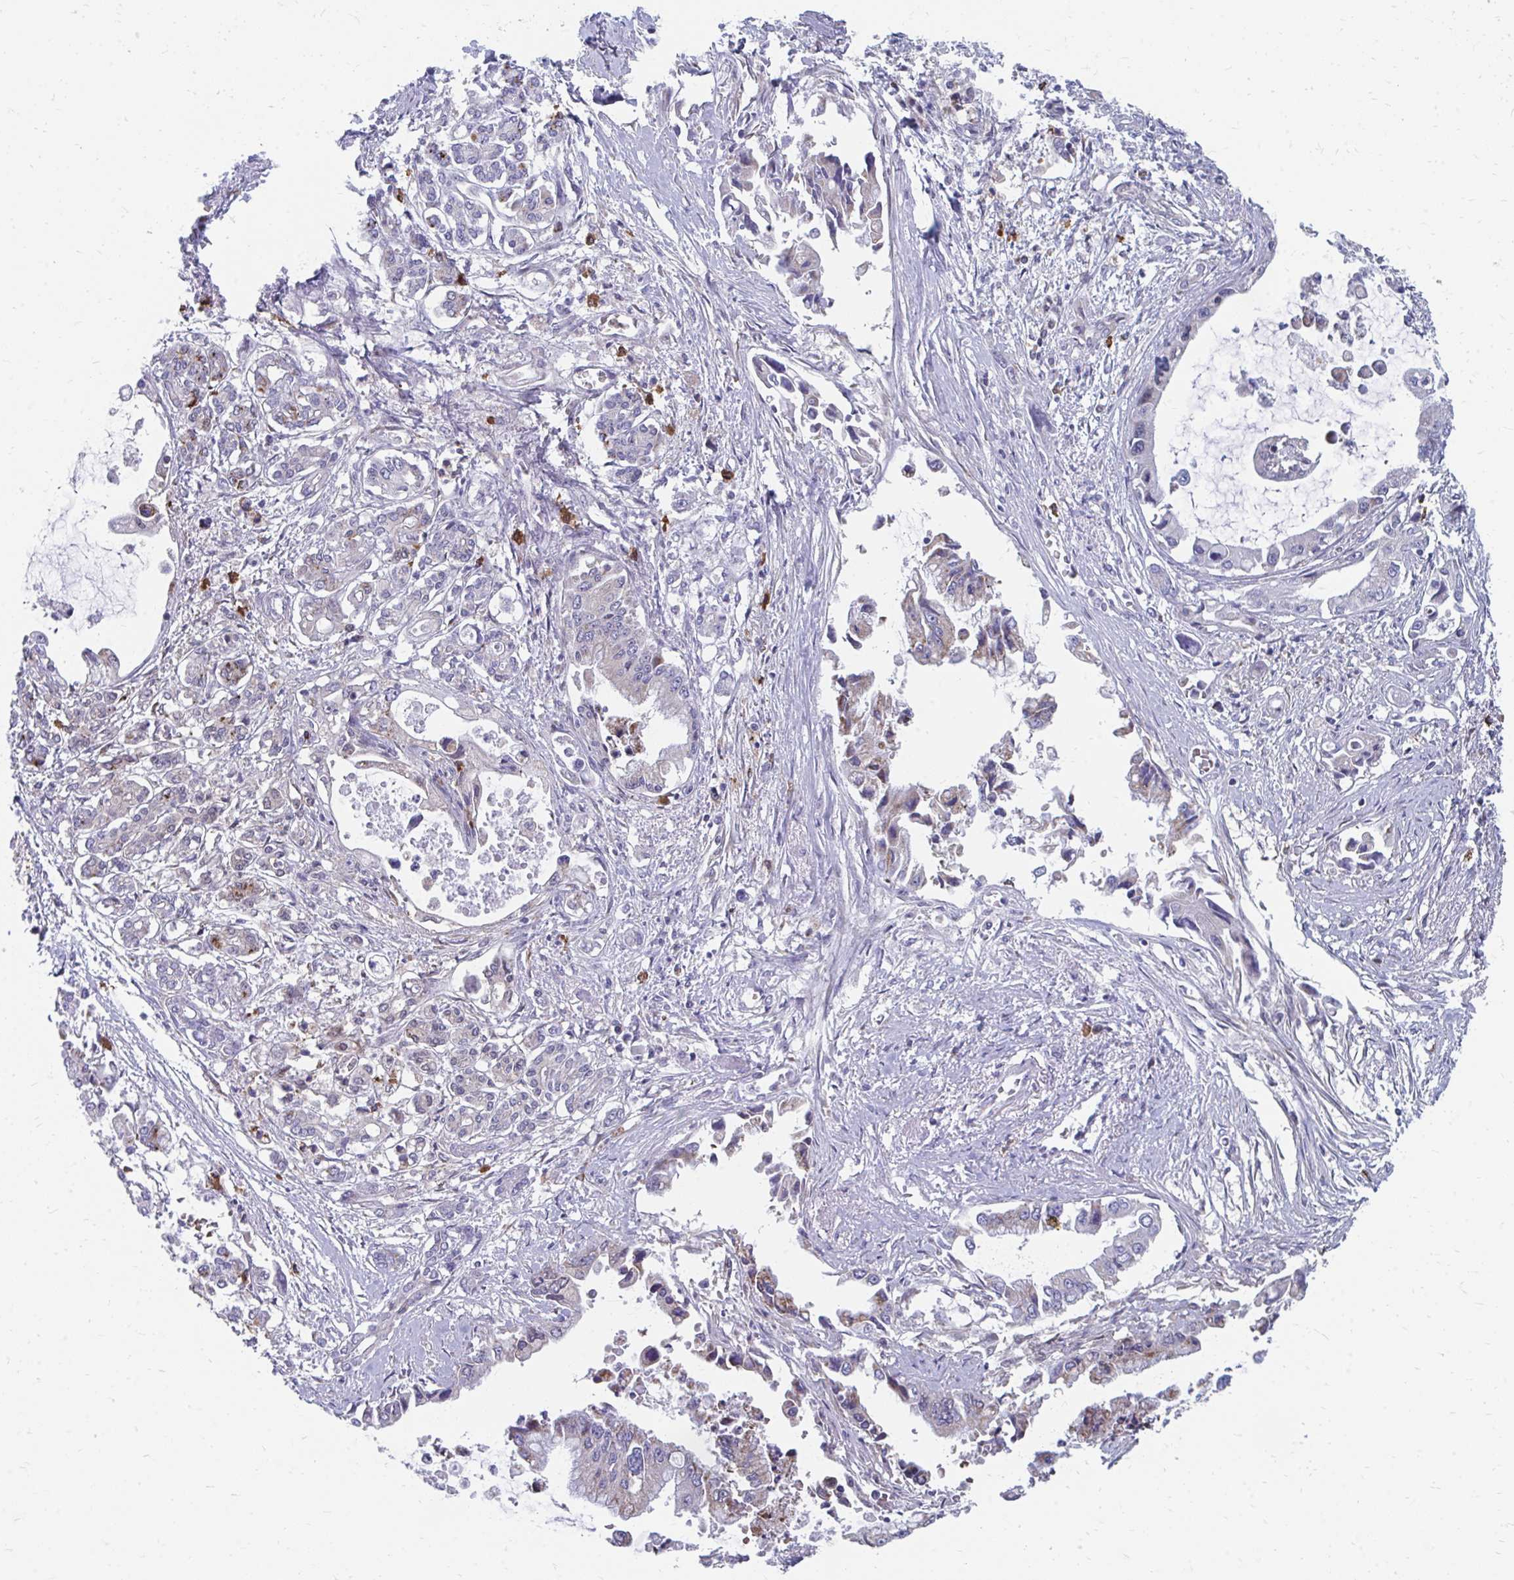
{"staining": {"intensity": "weak", "quantity": "<25%", "location": "cytoplasmic/membranous"}, "tissue": "pancreatic cancer", "cell_type": "Tumor cells", "image_type": "cancer", "snomed": [{"axis": "morphology", "description": "Adenocarcinoma, NOS"}, {"axis": "topography", "description": "Pancreas"}], "caption": "Pancreatic cancer stained for a protein using IHC shows no positivity tumor cells.", "gene": "PABIR3", "patient": {"sex": "male", "age": 84}}